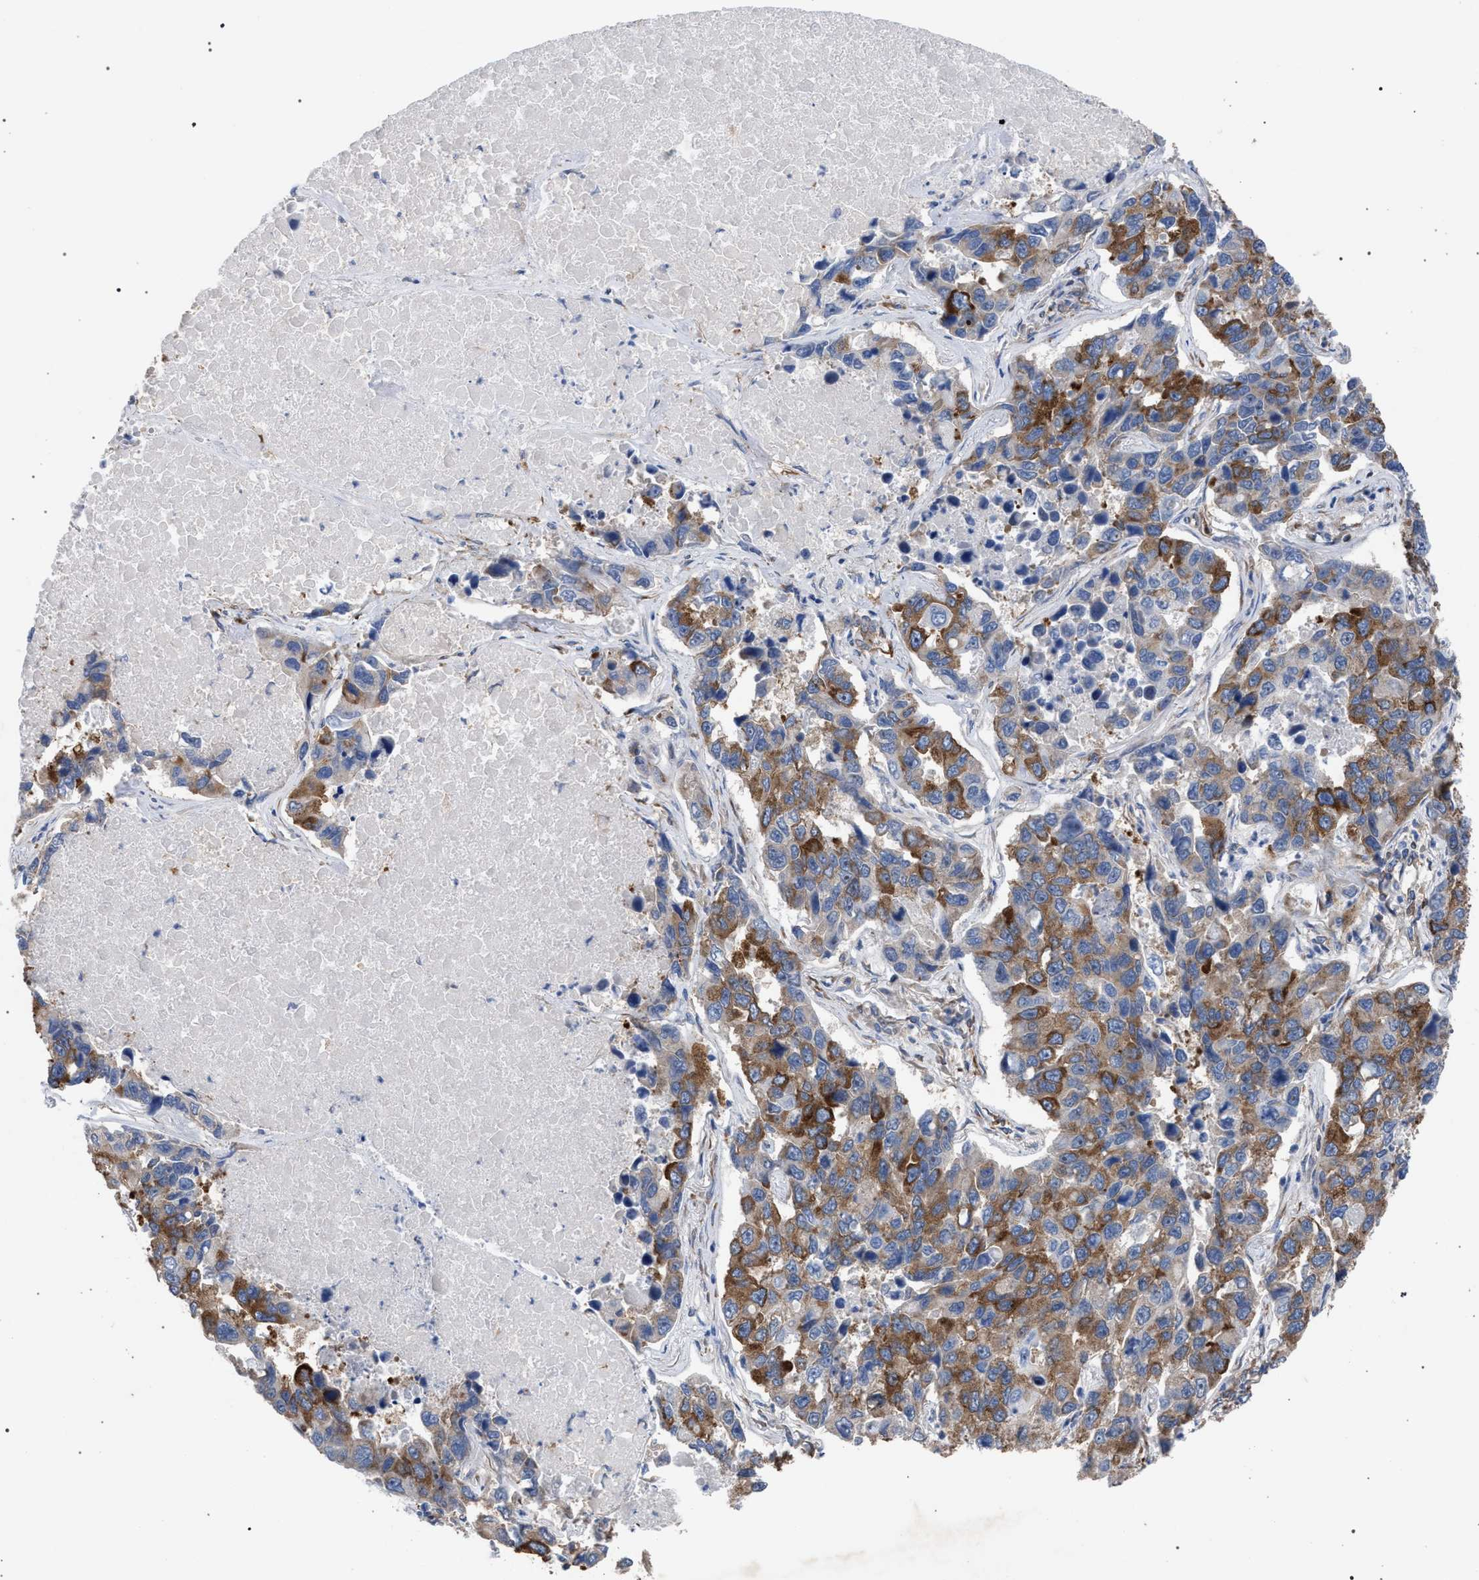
{"staining": {"intensity": "moderate", "quantity": ">75%", "location": "cytoplasmic/membranous"}, "tissue": "lung cancer", "cell_type": "Tumor cells", "image_type": "cancer", "snomed": [{"axis": "morphology", "description": "Adenocarcinoma, NOS"}, {"axis": "topography", "description": "Lung"}], "caption": "A brown stain labels moderate cytoplasmic/membranous expression of a protein in human adenocarcinoma (lung) tumor cells. (Brightfield microscopy of DAB IHC at high magnification).", "gene": "CDR2L", "patient": {"sex": "male", "age": 64}}